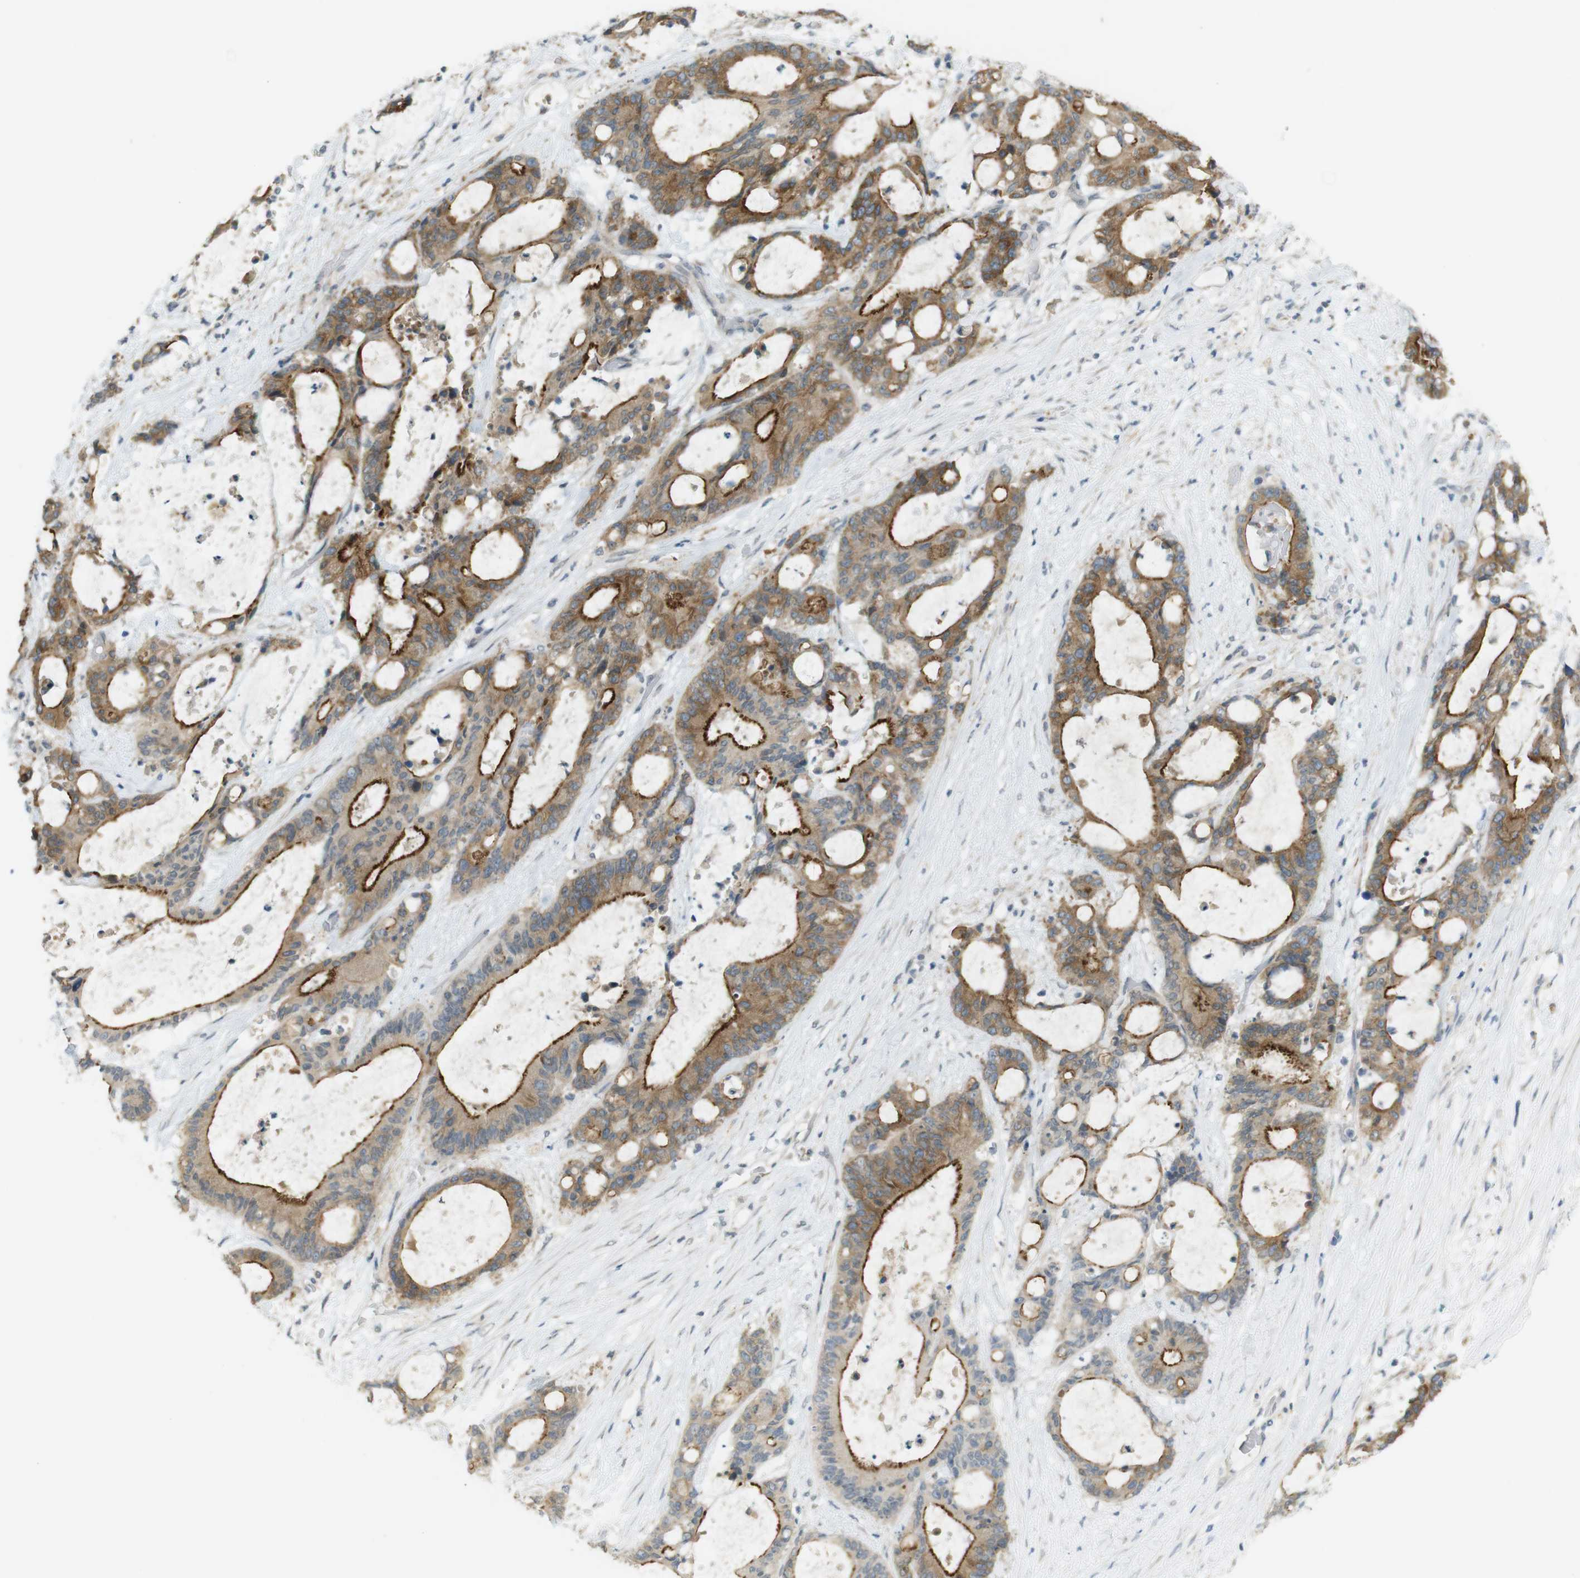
{"staining": {"intensity": "moderate", "quantity": ">75%", "location": "cytoplasmic/membranous"}, "tissue": "liver cancer", "cell_type": "Tumor cells", "image_type": "cancer", "snomed": [{"axis": "morphology", "description": "Cholangiocarcinoma"}, {"axis": "topography", "description": "Liver"}], "caption": "This is a histology image of immunohistochemistry (IHC) staining of liver cancer, which shows moderate positivity in the cytoplasmic/membranous of tumor cells.", "gene": "UGT8", "patient": {"sex": "female", "age": 73}}